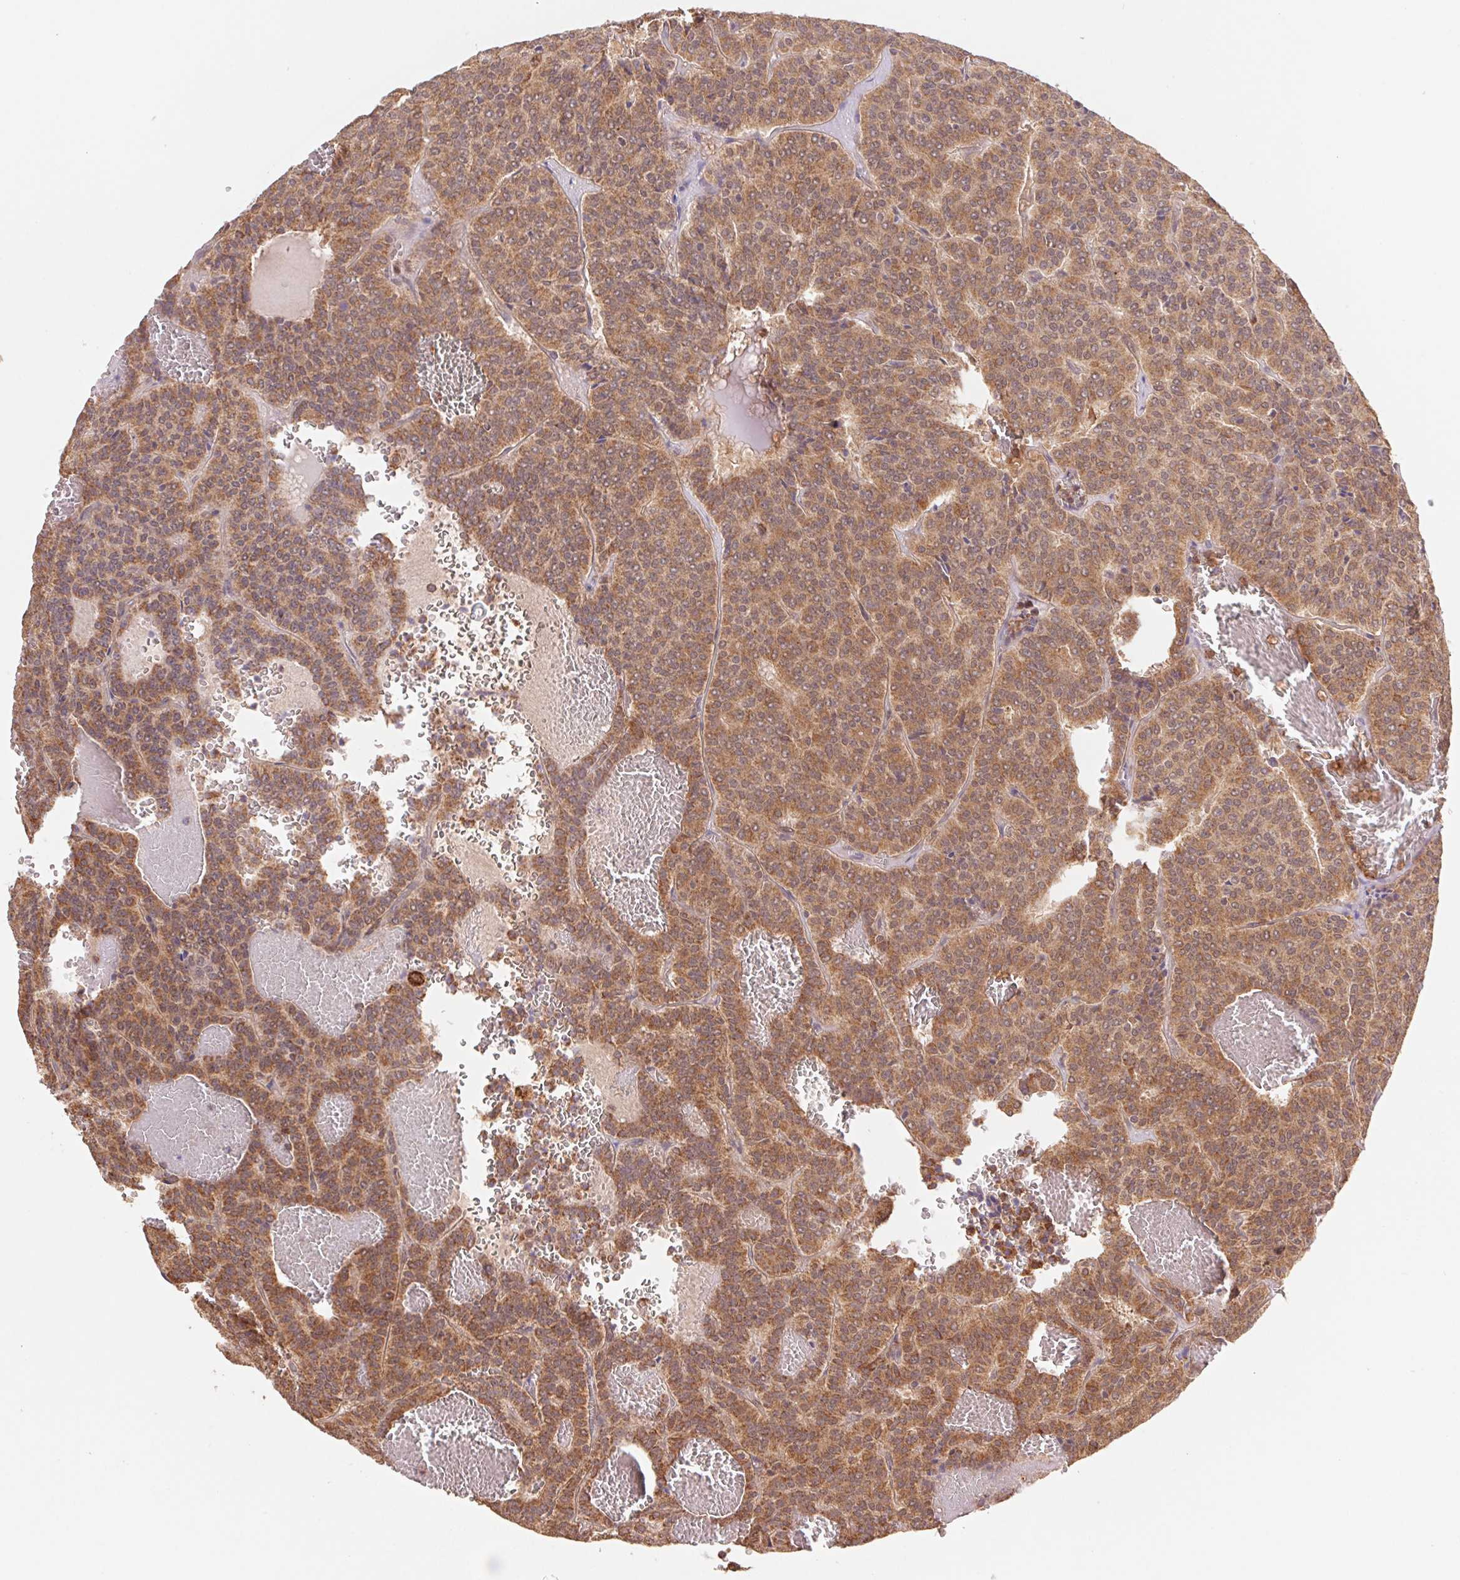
{"staining": {"intensity": "moderate", "quantity": ">75%", "location": "cytoplasmic/membranous"}, "tissue": "carcinoid", "cell_type": "Tumor cells", "image_type": "cancer", "snomed": [{"axis": "morphology", "description": "Carcinoid, malignant, NOS"}, {"axis": "topography", "description": "Lung"}], "caption": "Immunohistochemical staining of human malignant carcinoid demonstrates medium levels of moderate cytoplasmic/membranous expression in approximately >75% of tumor cells. The protein is stained brown, and the nuclei are stained in blue (DAB IHC with brightfield microscopy, high magnification).", "gene": "URM1", "patient": {"sex": "male", "age": 70}}